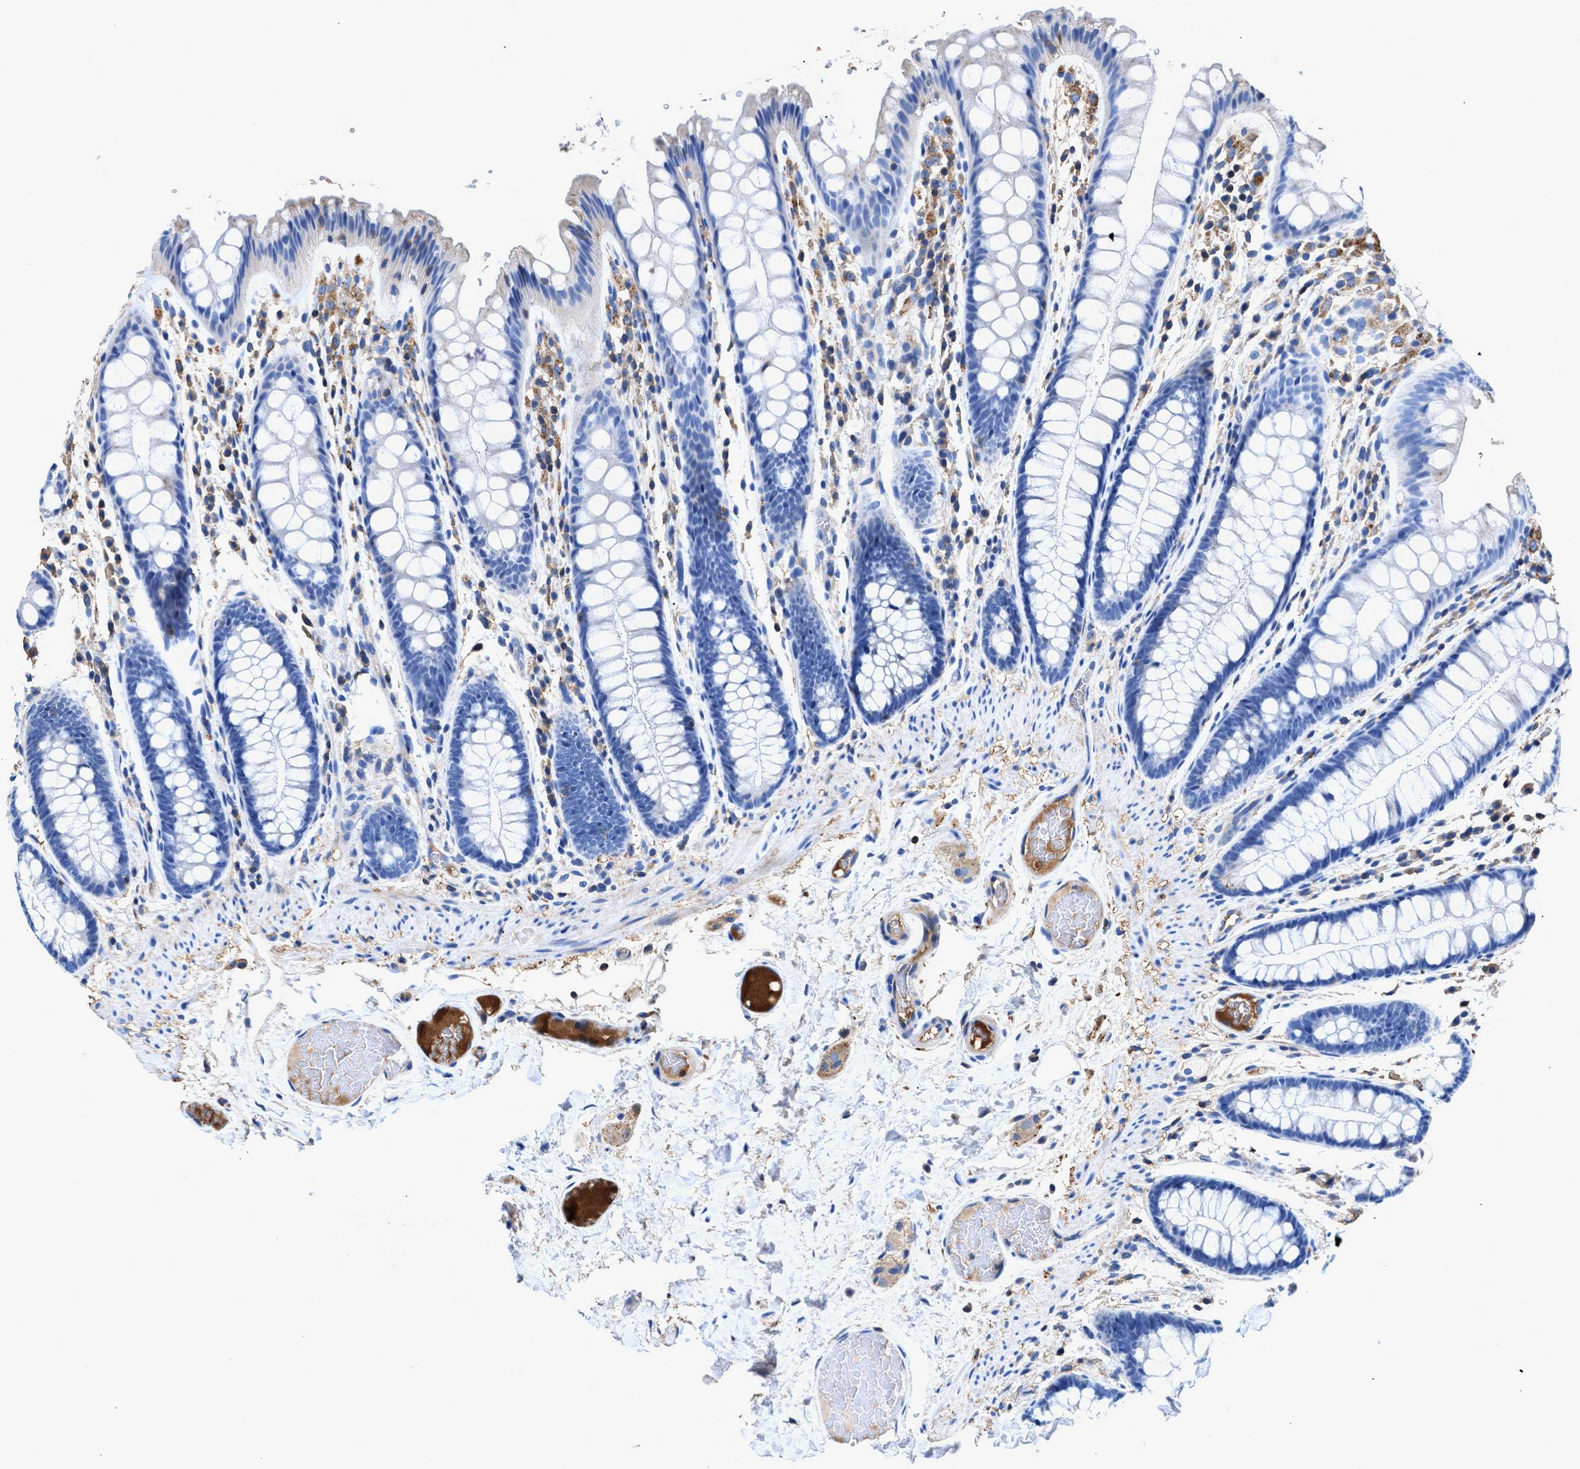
{"staining": {"intensity": "negative", "quantity": "none", "location": "none"}, "tissue": "colon", "cell_type": "Endothelial cells", "image_type": "normal", "snomed": [{"axis": "morphology", "description": "Normal tissue, NOS"}, {"axis": "topography", "description": "Colon"}], "caption": "DAB (3,3'-diaminobenzidine) immunohistochemical staining of benign colon demonstrates no significant positivity in endothelial cells. The staining was performed using DAB (3,3'-diaminobenzidine) to visualize the protein expression in brown, while the nuclei were stained in blue with hematoxylin (Magnification: 20x).", "gene": "KCNQ4", "patient": {"sex": "female", "age": 56}}